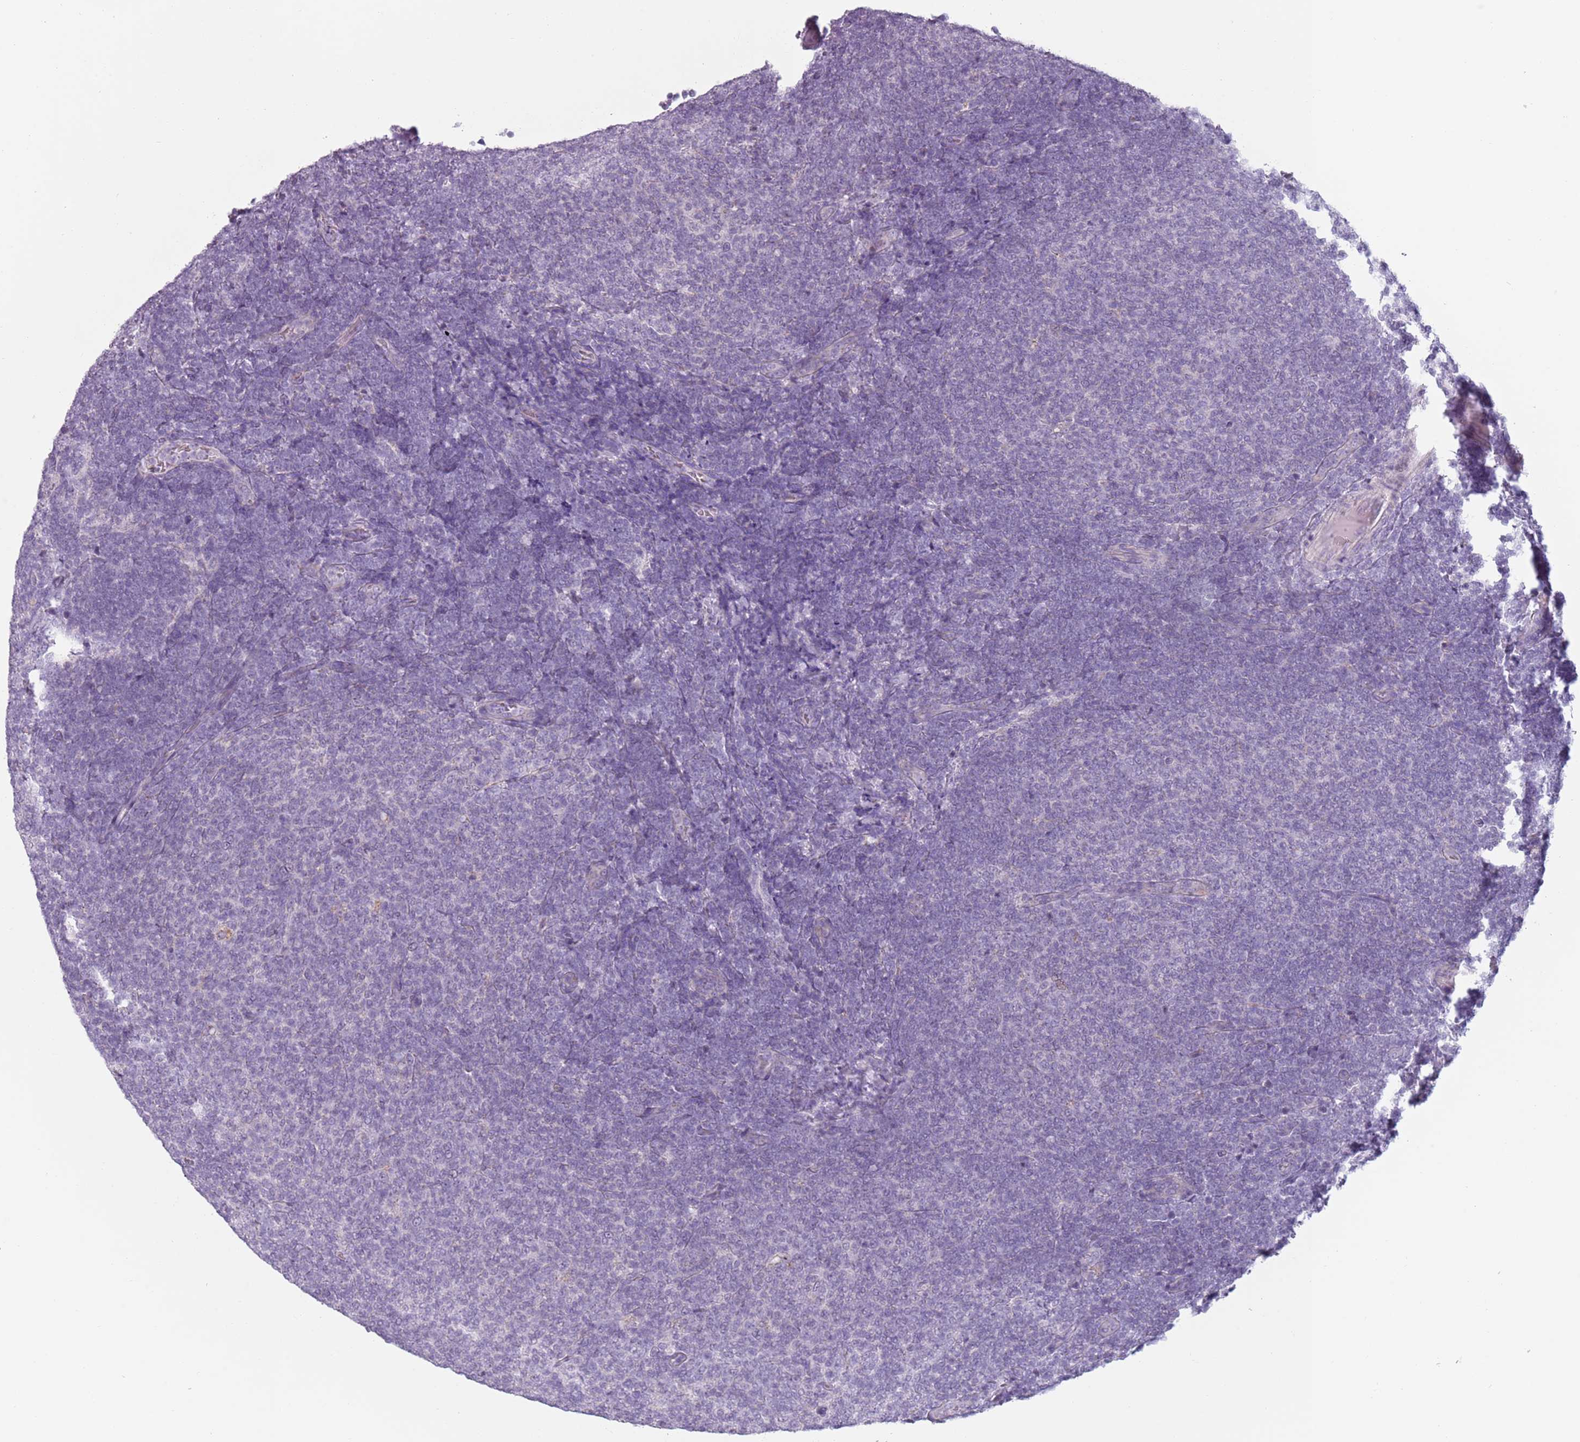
{"staining": {"intensity": "negative", "quantity": "none", "location": "none"}, "tissue": "lymphoma", "cell_type": "Tumor cells", "image_type": "cancer", "snomed": [{"axis": "morphology", "description": "Malignant lymphoma, non-Hodgkin's type, Low grade"}, {"axis": "topography", "description": "Lymph node"}], "caption": "Protein analysis of malignant lymphoma, non-Hodgkin's type (low-grade) reveals no significant staining in tumor cells.", "gene": "MEGF8", "patient": {"sex": "male", "age": 66}}